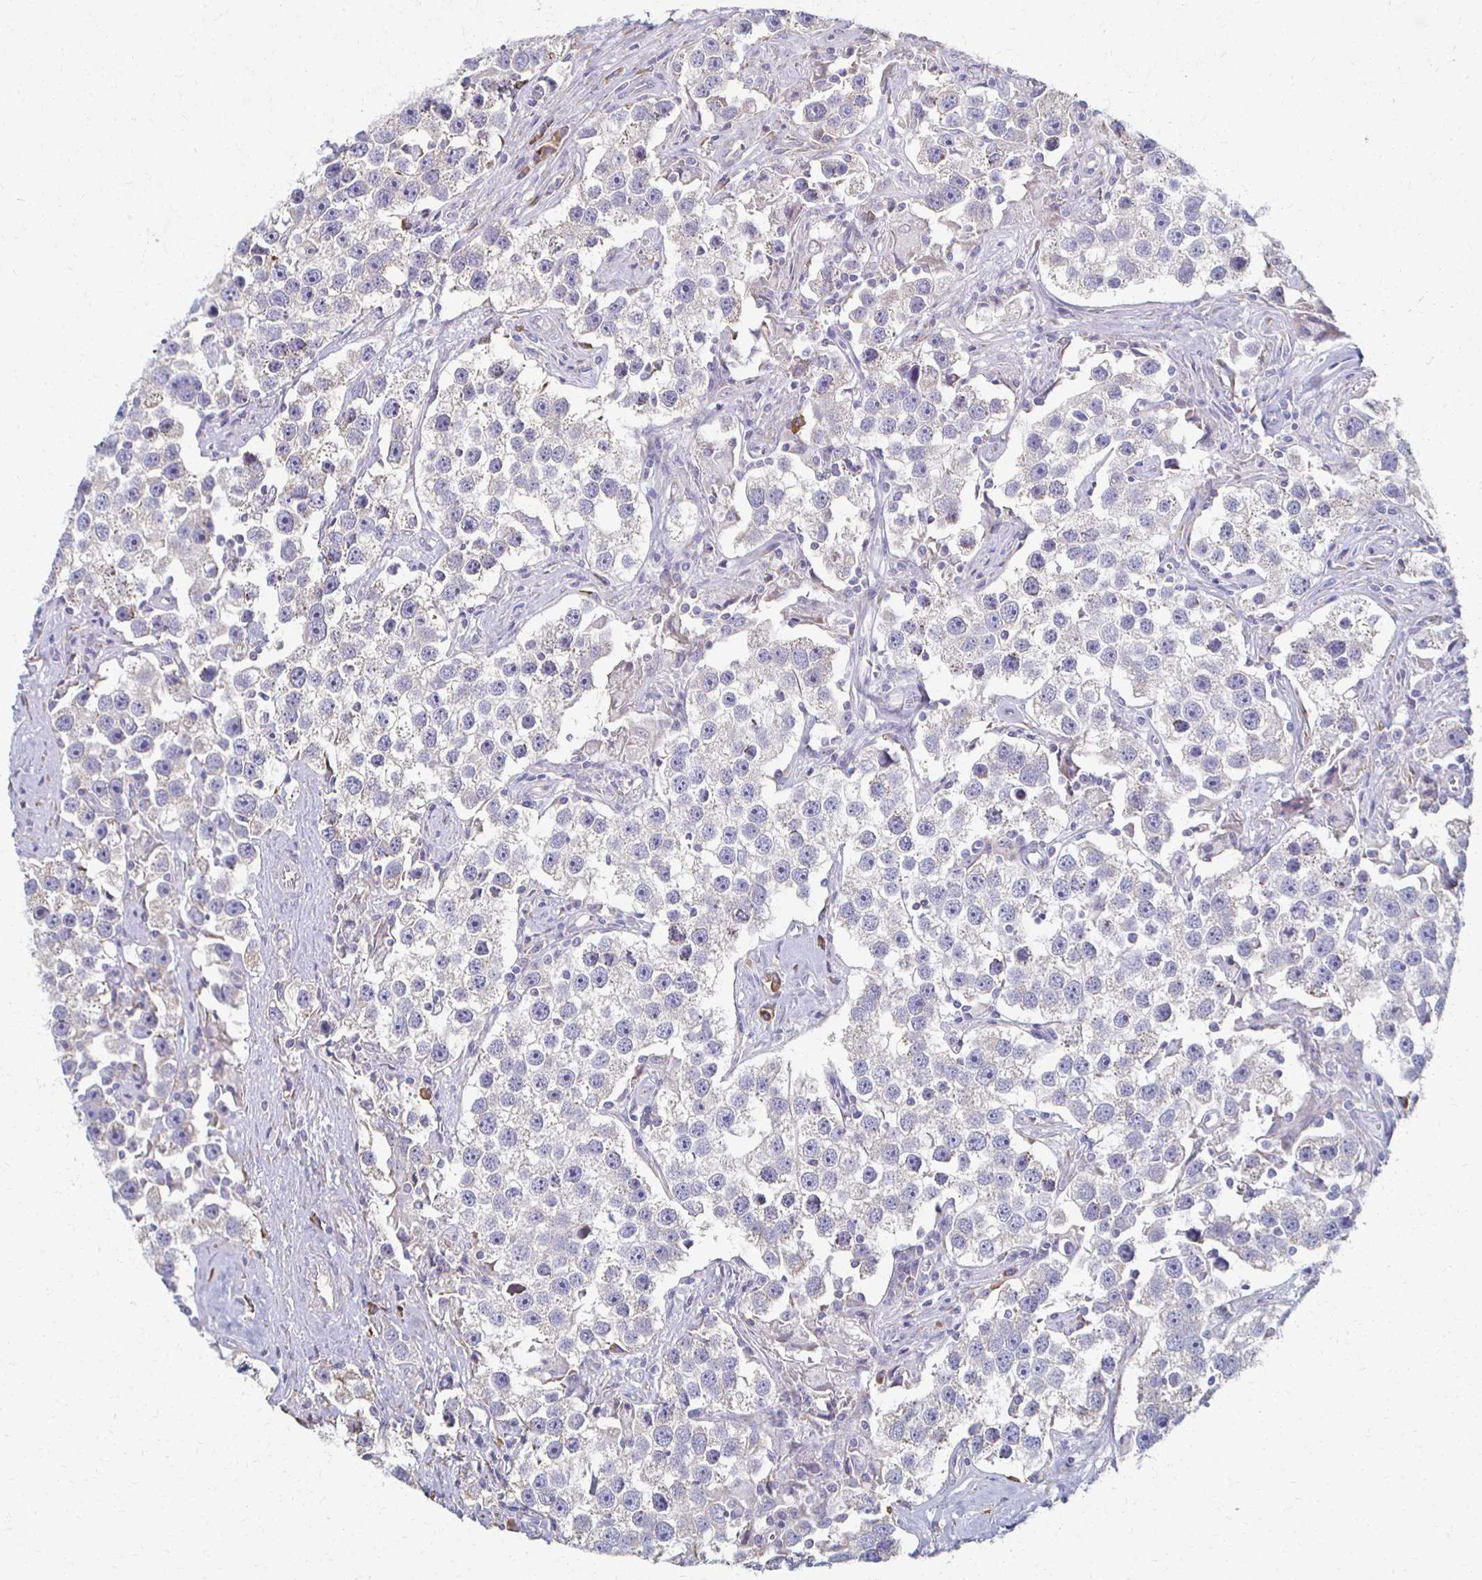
{"staining": {"intensity": "negative", "quantity": "none", "location": "none"}, "tissue": "testis cancer", "cell_type": "Tumor cells", "image_type": "cancer", "snomed": [{"axis": "morphology", "description": "Seminoma, NOS"}, {"axis": "topography", "description": "Testis"}], "caption": "This is an immunohistochemistry image of human seminoma (testis). There is no expression in tumor cells.", "gene": "ATP1A3", "patient": {"sex": "male", "age": 49}}